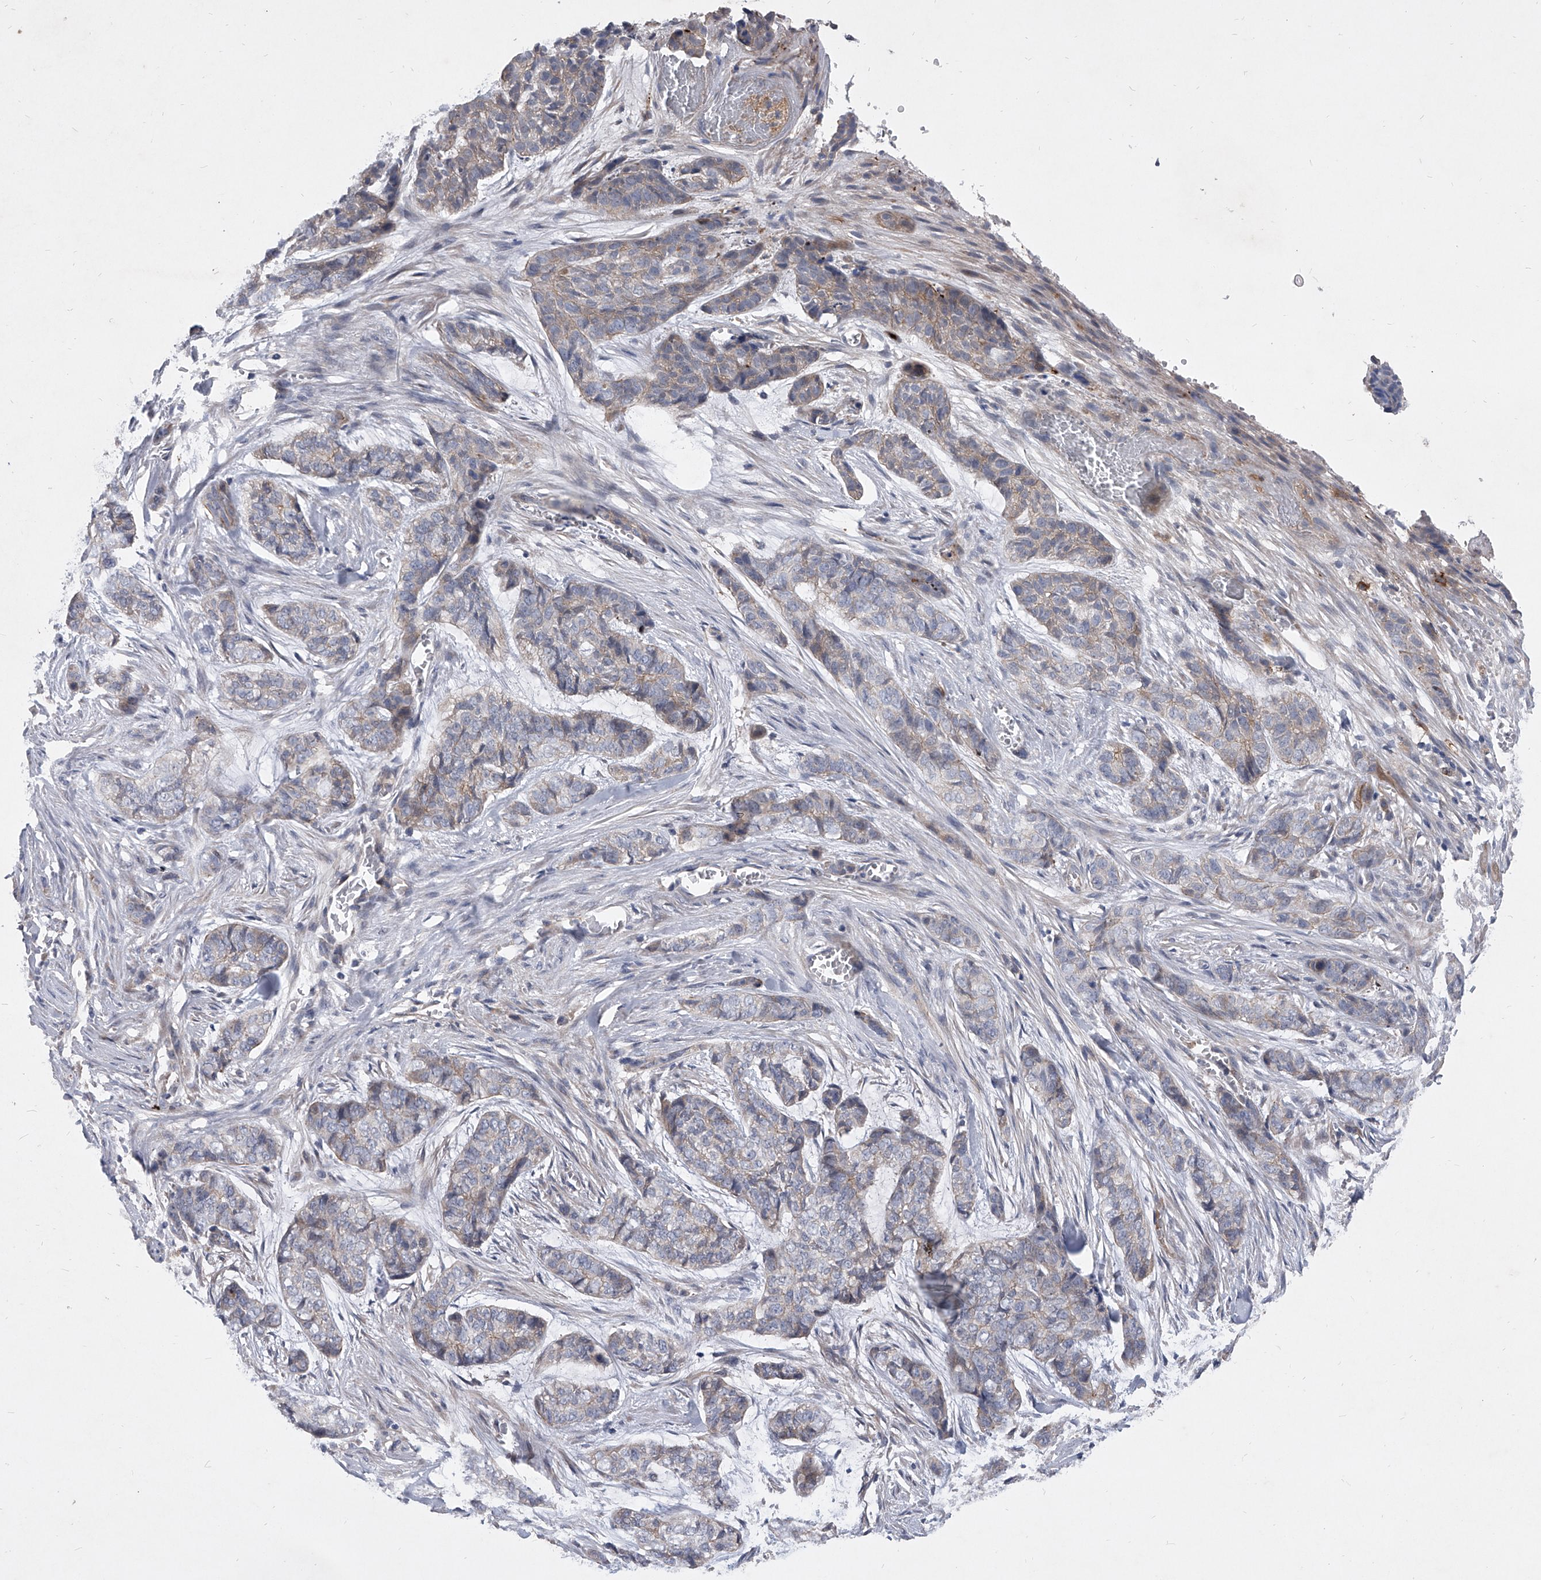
{"staining": {"intensity": "weak", "quantity": "<25%", "location": "cytoplasmic/membranous"}, "tissue": "skin cancer", "cell_type": "Tumor cells", "image_type": "cancer", "snomed": [{"axis": "morphology", "description": "Basal cell carcinoma"}, {"axis": "topography", "description": "Skin"}], "caption": "A micrograph of human basal cell carcinoma (skin) is negative for staining in tumor cells.", "gene": "MINDY4", "patient": {"sex": "female", "age": 64}}